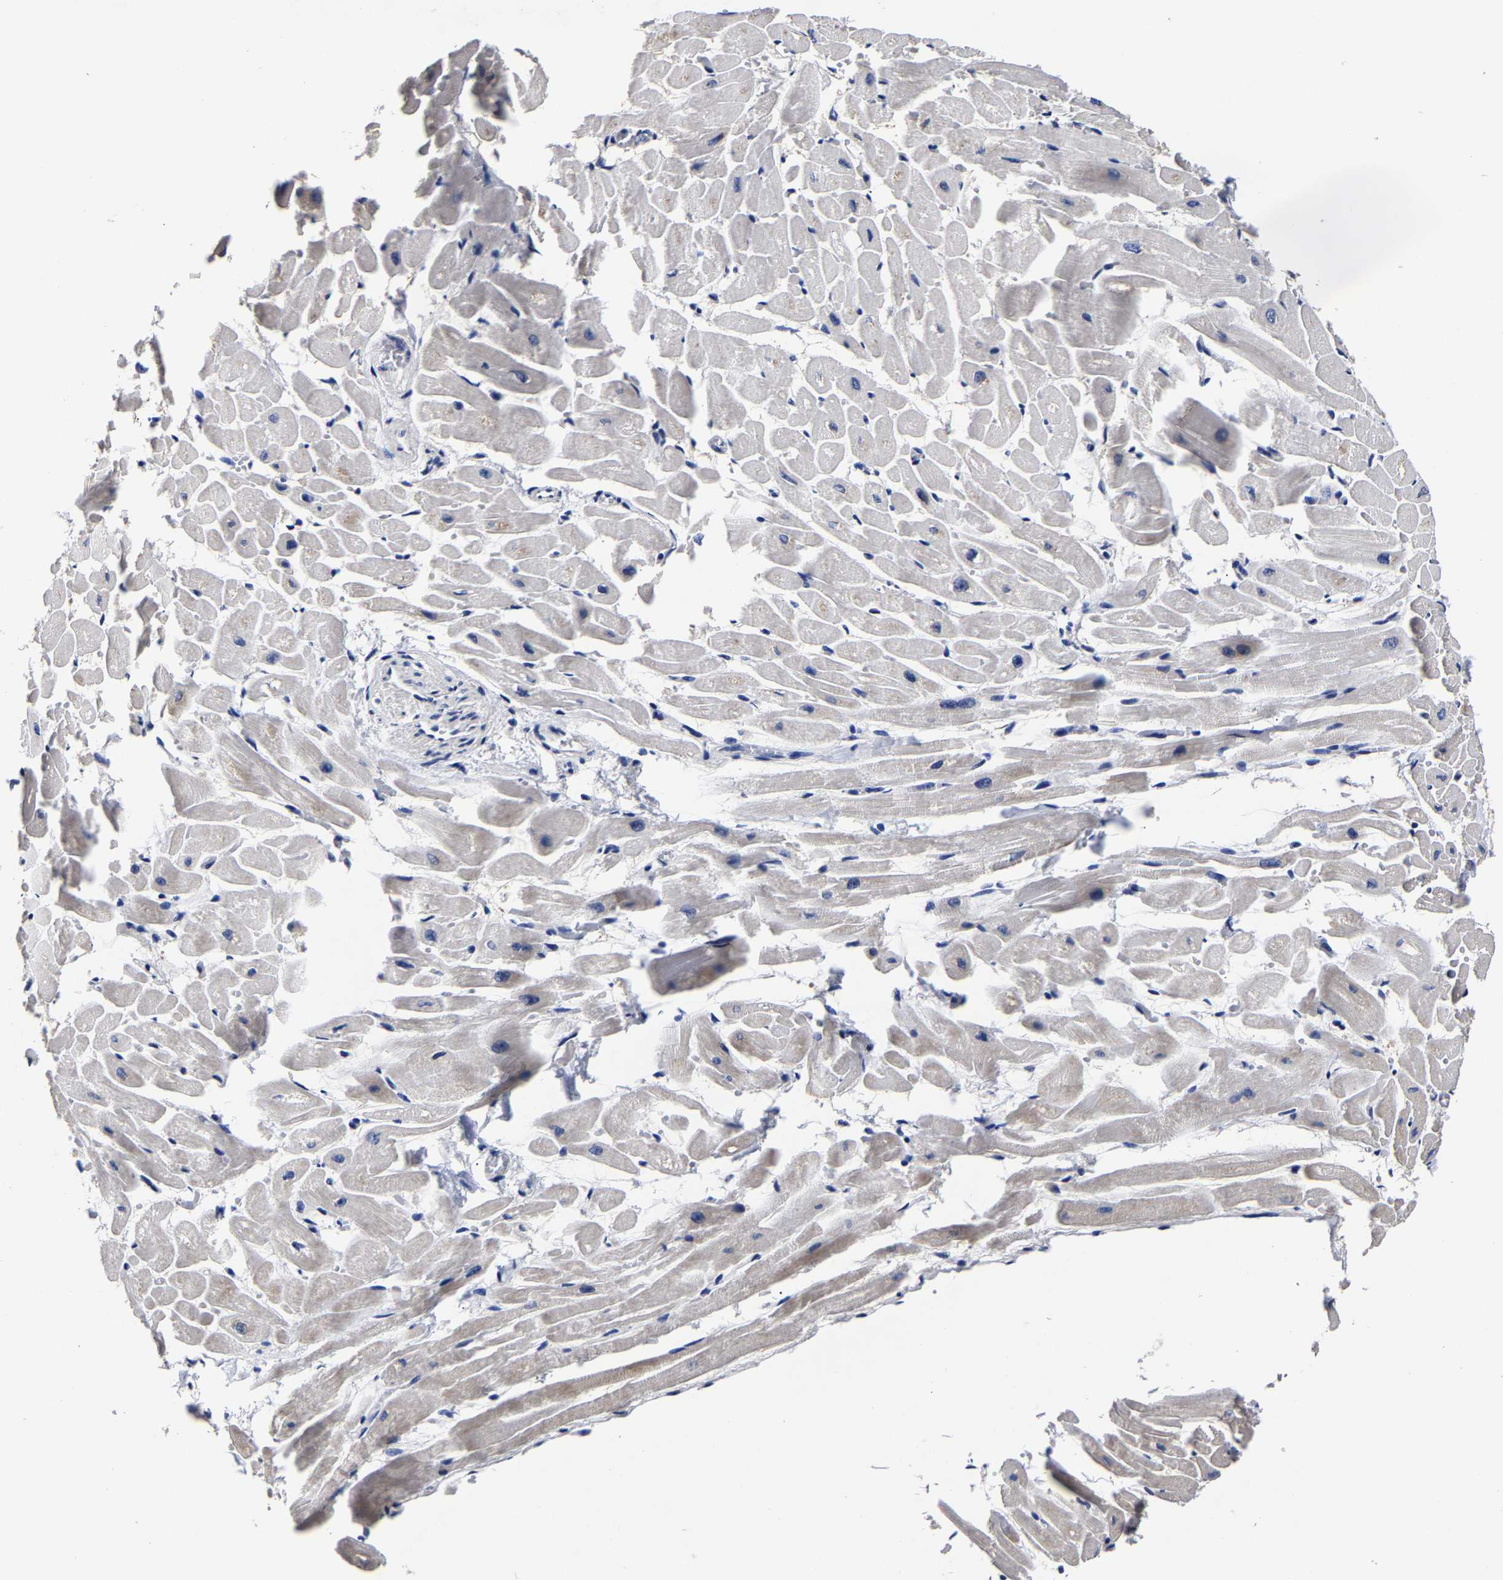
{"staining": {"intensity": "negative", "quantity": "none", "location": "none"}, "tissue": "heart muscle", "cell_type": "Cardiomyocytes", "image_type": "normal", "snomed": [{"axis": "morphology", "description": "Normal tissue, NOS"}, {"axis": "topography", "description": "Heart"}], "caption": "The photomicrograph displays no significant positivity in cardiomyocytes of heart muscle.", "gene": "AKAP4", "patient": {"sex": "male", "age": 45}}